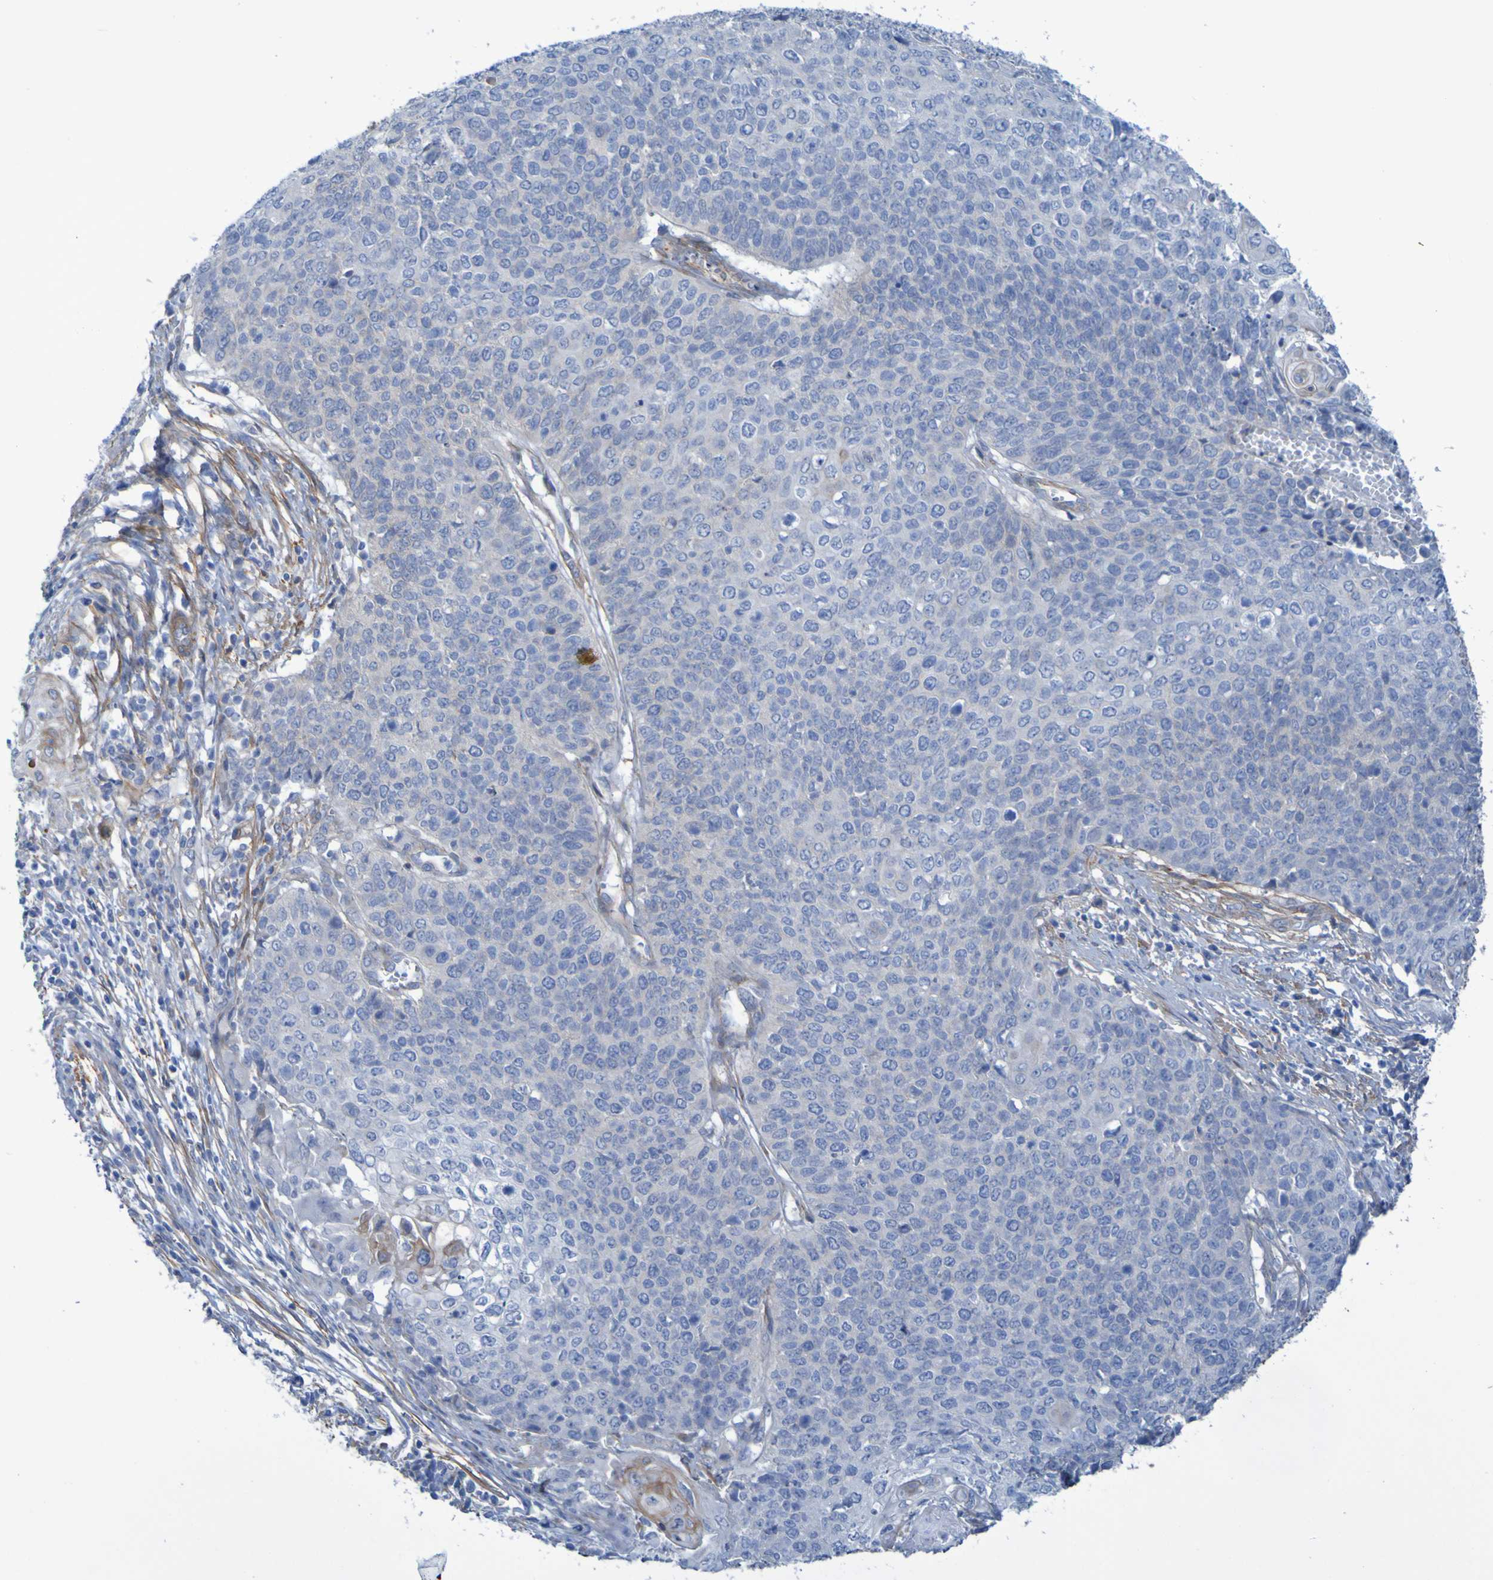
{"staining": {"intensity": "weak", "quantity": "<25%", "location": "cytoplasmic/membranous"}, "tissue": "cervical cancer", "cell_type": "Tumor cells", "image_type": "cancer", "snomed": [{"axis": "morphology", "description": "Squamous cell carcinoma, NOS"}, {"axis": "topography", "description": "Cervix"}], "caption": "Tumor cells are negative for brown protein staining in cervical cancer. (DAB IHC visualized using brightfield microscopy, high magnification).", "gene": "LPP", "patient": {"sex": "female", "age": 39}}